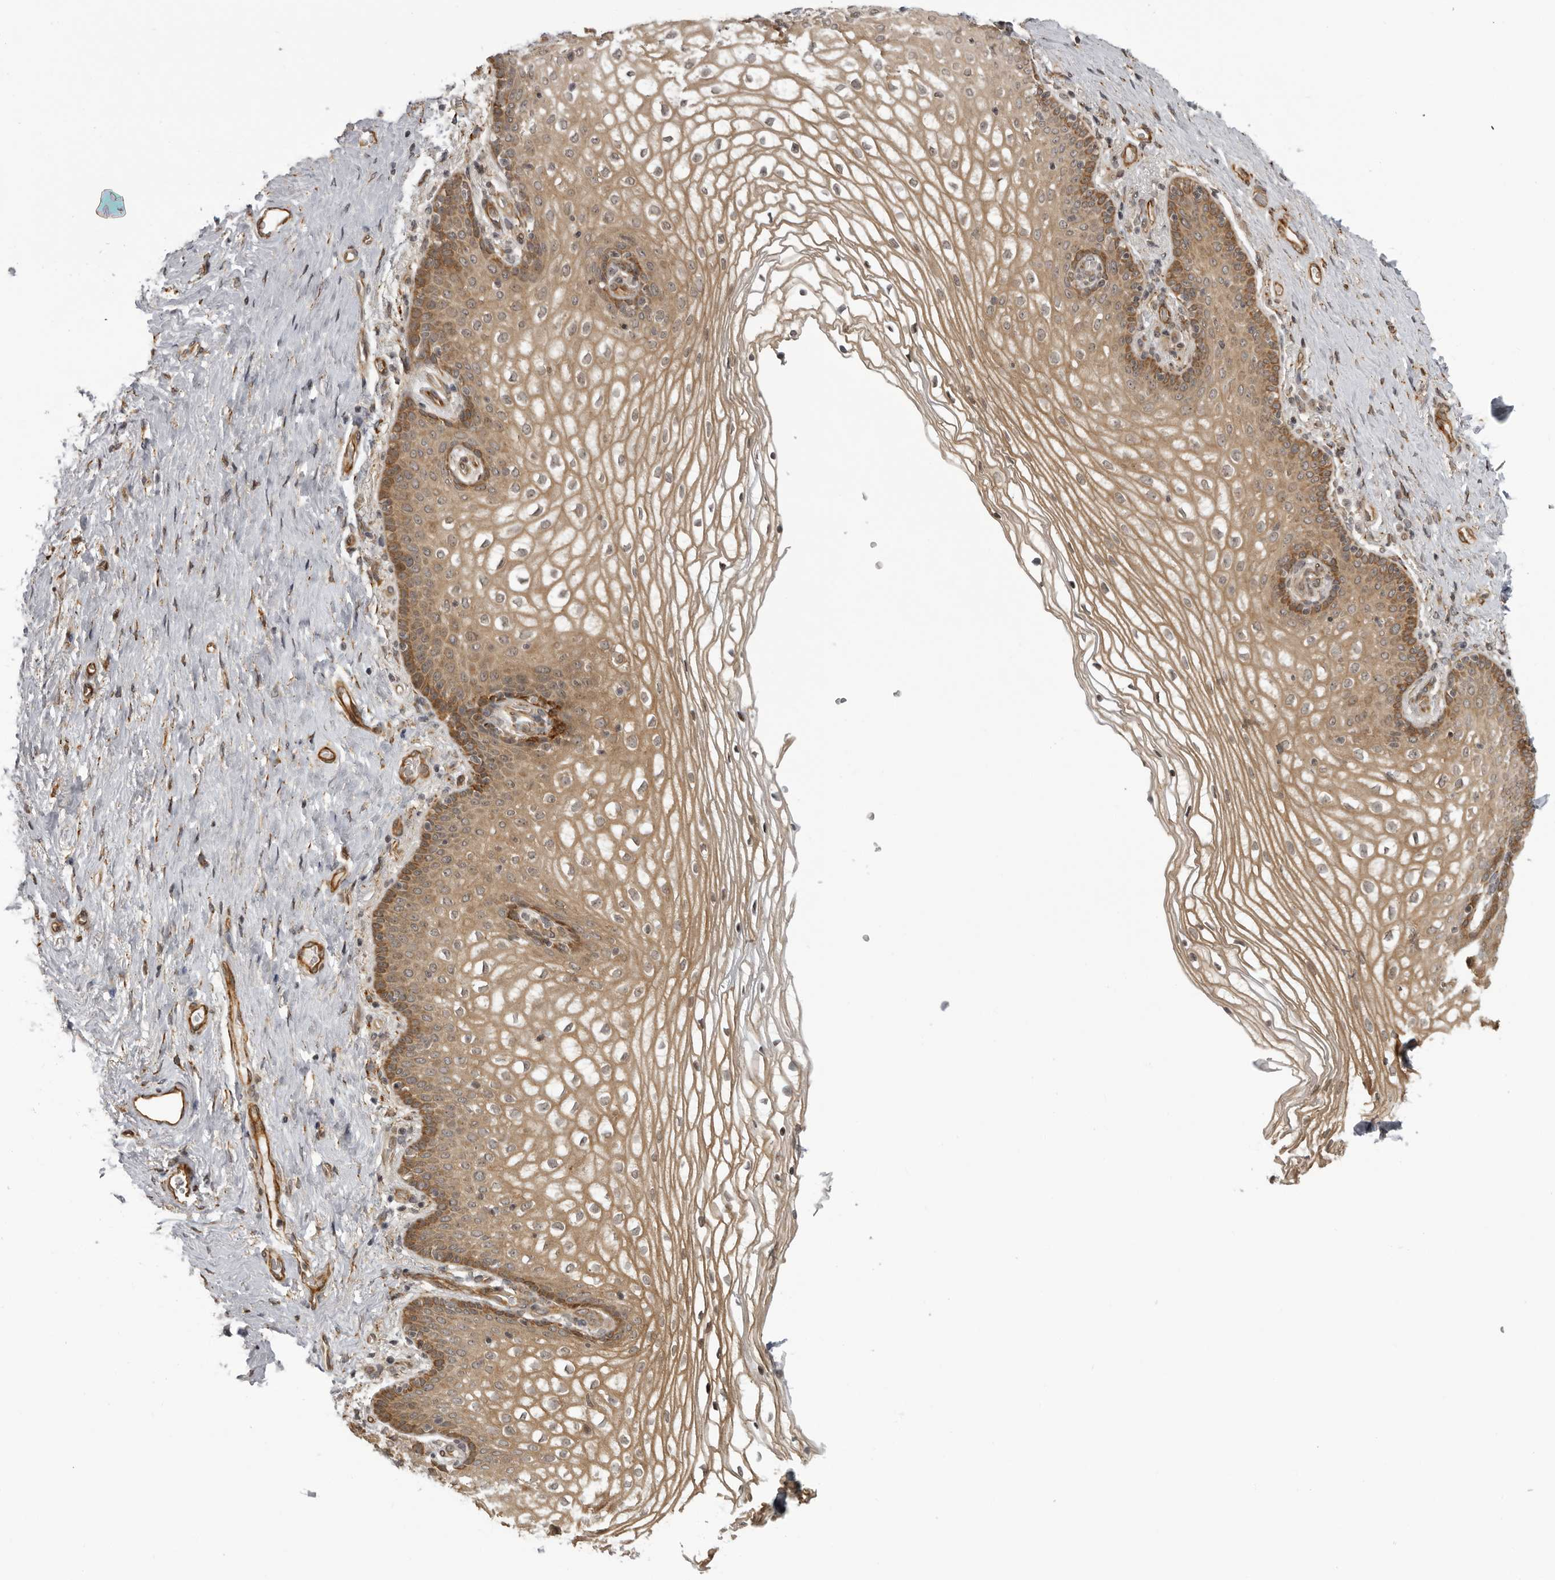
{"staining": {"intensity": "moderate", "quantity": ">75%", "location": "cytoplasmic/membranous"}, "tissue": "vagina", "cell_type": "Squamous epithelial cells", "image_type": "normal", "snomed": [{"axis": "morphology", "description": "Normal tissue, NOS"}, {"axis": "topography", "description": "Vagina"}], "caption": "Moderate cytoplasmic/membranous protein expression is seen in about >75% of squamous epithelial cells in vagina. Immunohistochemistry stains the protein in brown and the nuclei are stained blue.", "gene": "DNAH14", "patient": {"sex": "female", "age": 60}}